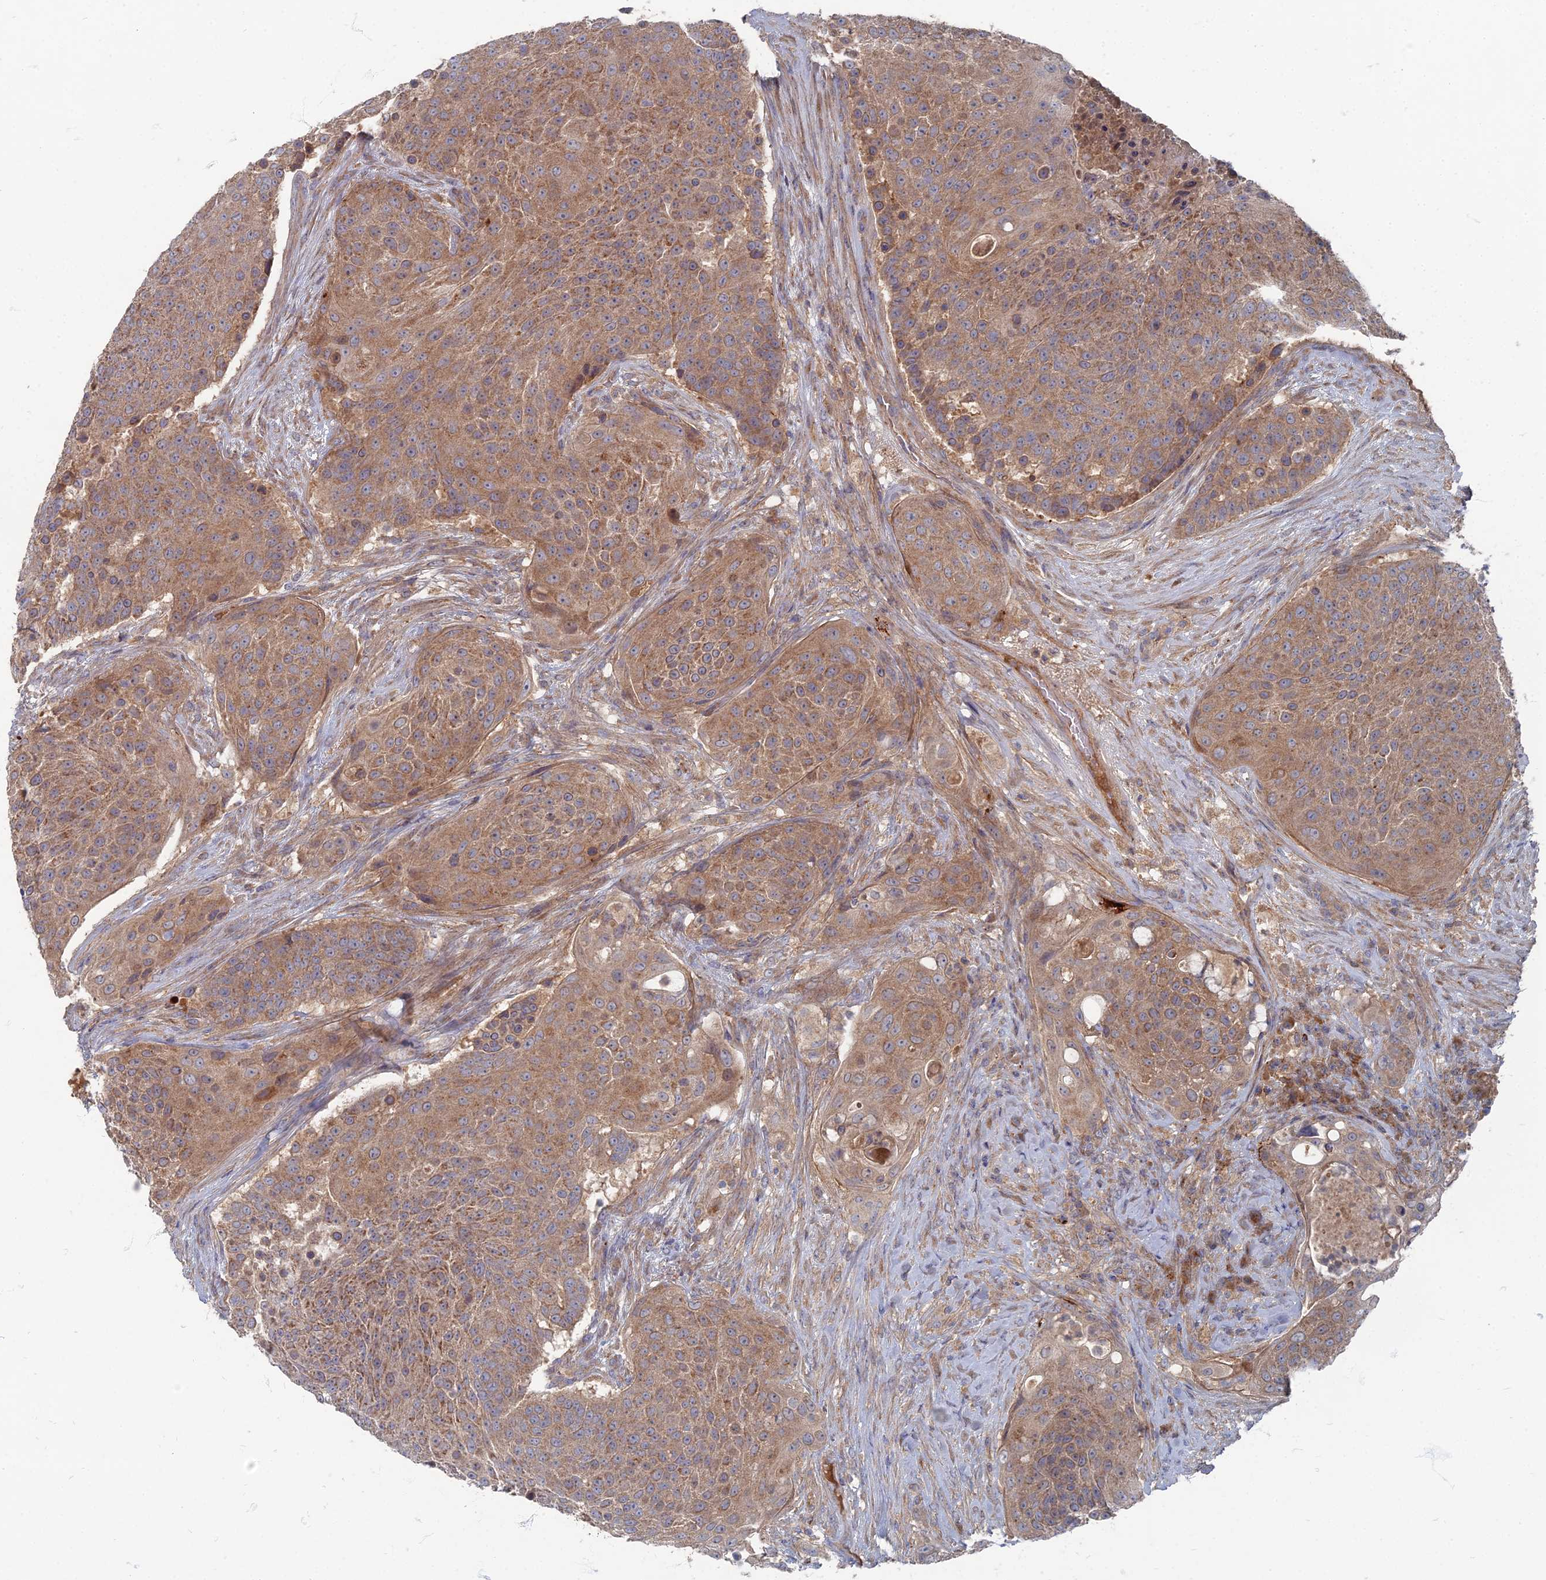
{"staining": {"intensity": "moderate", "quantity": ">75%", "location": "cytoplasmic/membranous"}, "tissue": "urothelial cancer", "cell_type": "Tumor cells", "image_type": "cancer", "snomed": [{"axis": "morphology", "description": "Urothelial carcinoma, High grade"}, {"axis": "topography", "description": "Urinary bladder"}], "caption": "Tumor cells exhibit medium levels of moderate cytoplasmic/membranous staining in about >75% of cells in human high-grade urothelial carcinoma.", "gene": "PPCDC", "patient": {"sex": "female", "age": 63}}